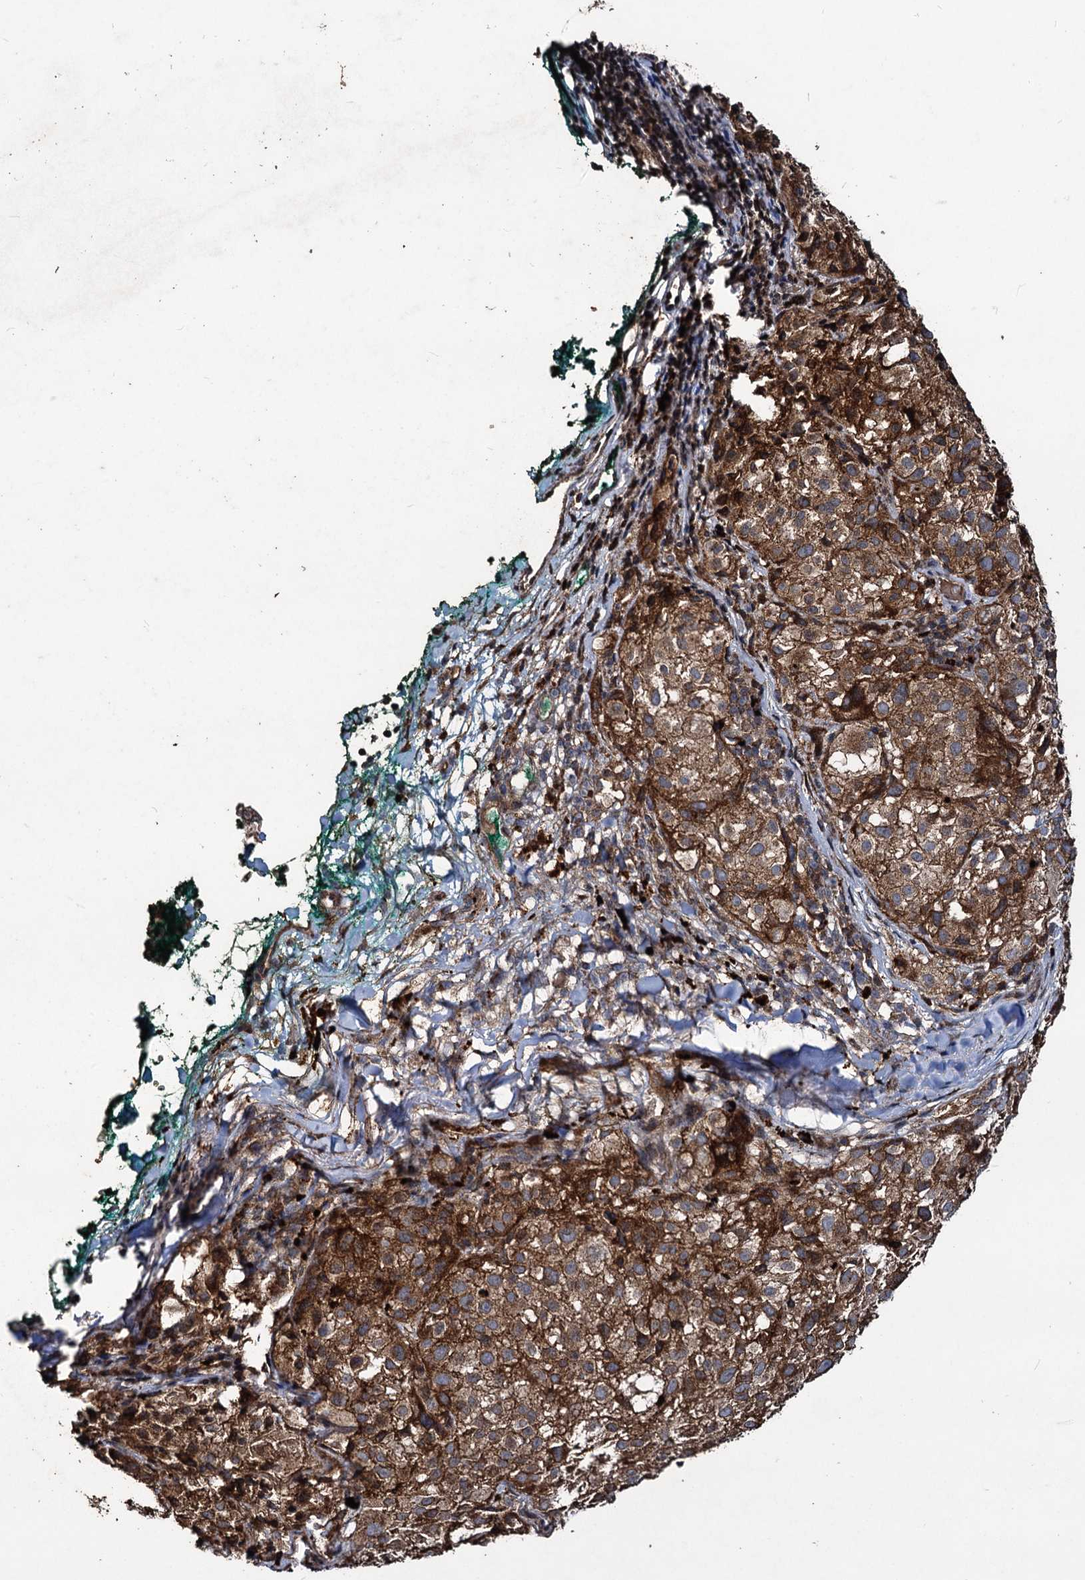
{"staining": {"intensity": "moderate", "quantity": ">75%", "location": "cytoplasmic/membranous"}, "tissue": "melanoma", "cell_type": "Tumor cells", "image_type": "cancer", "snomed": [{"axis": "morphology", "description": "Necrosis, NOS"}, {"axis": "morphology", "description": "Malignant melanoma, NOS"}, {"axis": "topography", "description": "Skin"}], "caption": "Melanoma stained with DAB immunohistochemistry shows medium levels of moderate cytoplasmic/membranous staining in about >75% of tumor cells.", "gene": "NOTCH2NLA", "patient": {"sex": "female", "age": 87}}